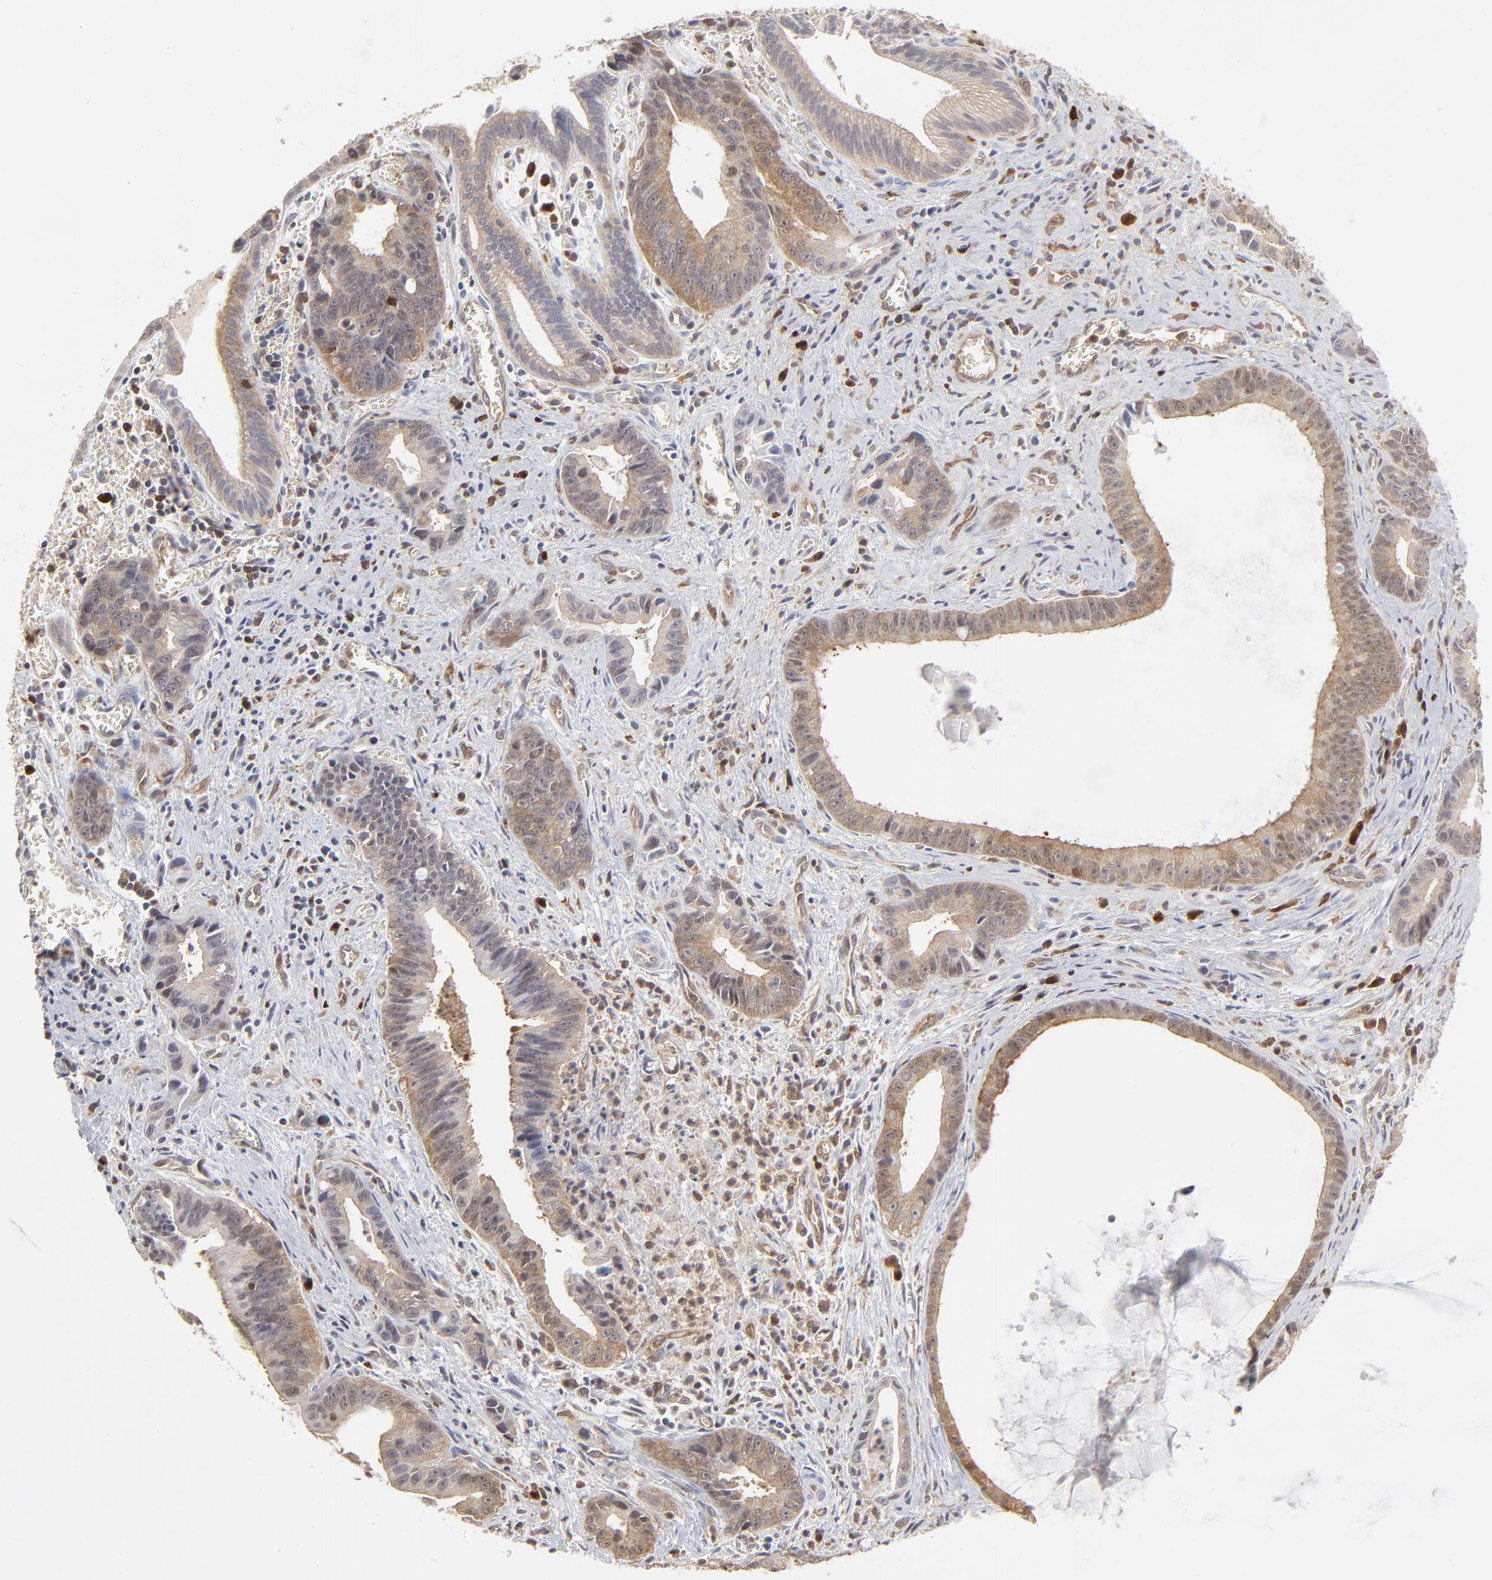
{"staining": {"intensity": "weak", "quantity": "<25%", "location": "cytoplasmic/membranous"}, "tissue": "liver cancer", "cell_type": "Tumor cells", "image_type": "cancer", "snomed": [{"axis": "morphology", "description": "Cholangiocarcinoma"}, {"axis": "topography", "description": "Liver"}], "caption": "The immunohistochemistry (IHC) micrograph has no significant staining in tumor cells of cholangiocarcinoma (liver) tissue.", "gene": "CASP3", "patient": {"sex": "female", "age": 55}}